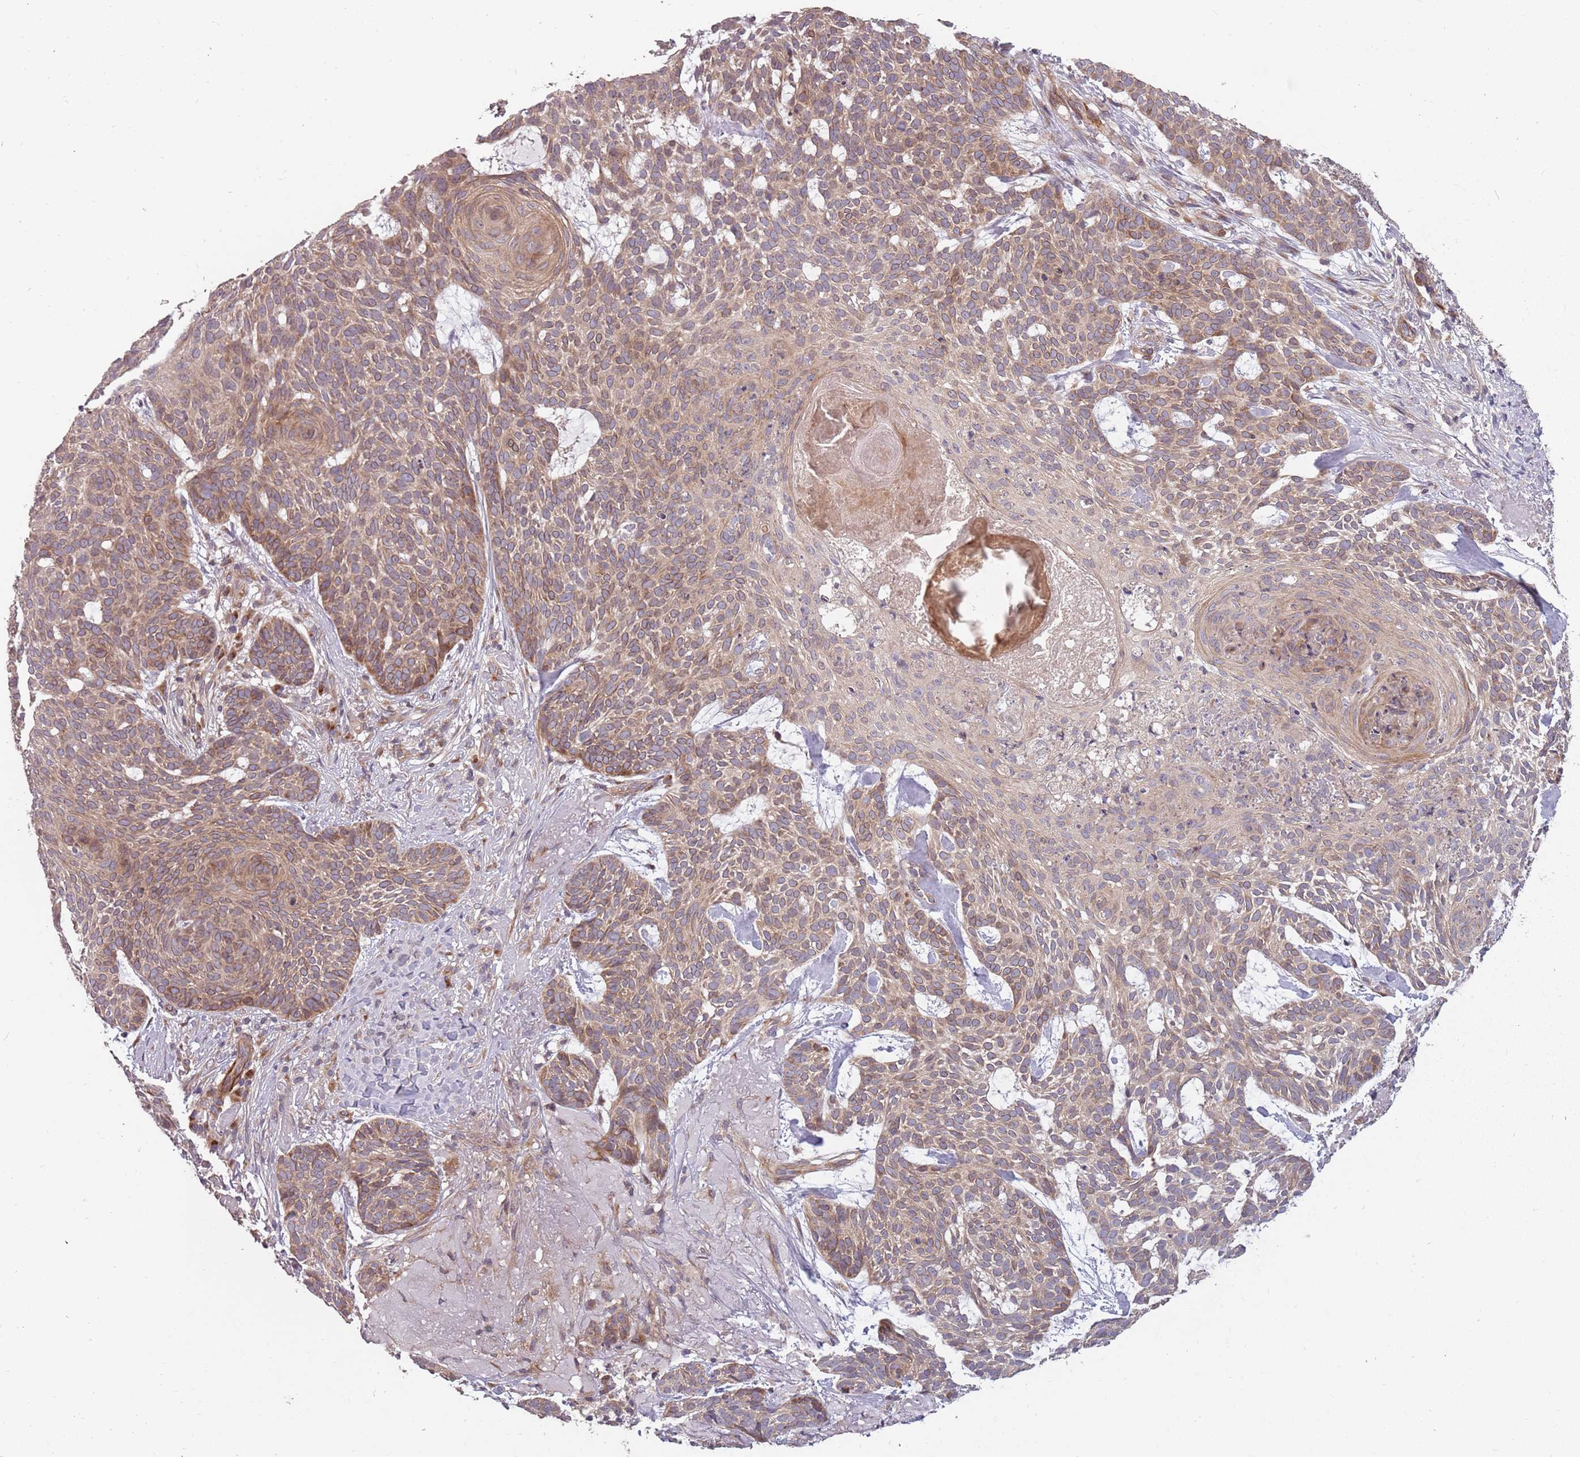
{"staining": {"intensity": "weak", "quantity": ">75%", "location": "cytoplasmic/membranous"}, "tissue": "skin cancer", "cell_type": "Tumor cells", "image_type": "cancer", "snomed": [{"axis": "morphology", "description": "Basal cell carcinoma"}, {"axis": "topography", "description": "Skin"}], "caption": "A low amount of weak cytoplasmic/membranous expression is identified in approximately >75% of tumor cells in skin cancer (basal cell carcinoma) tissue.", "gene": "PLD6", "patient": {"sex": "female", "age": 89}}